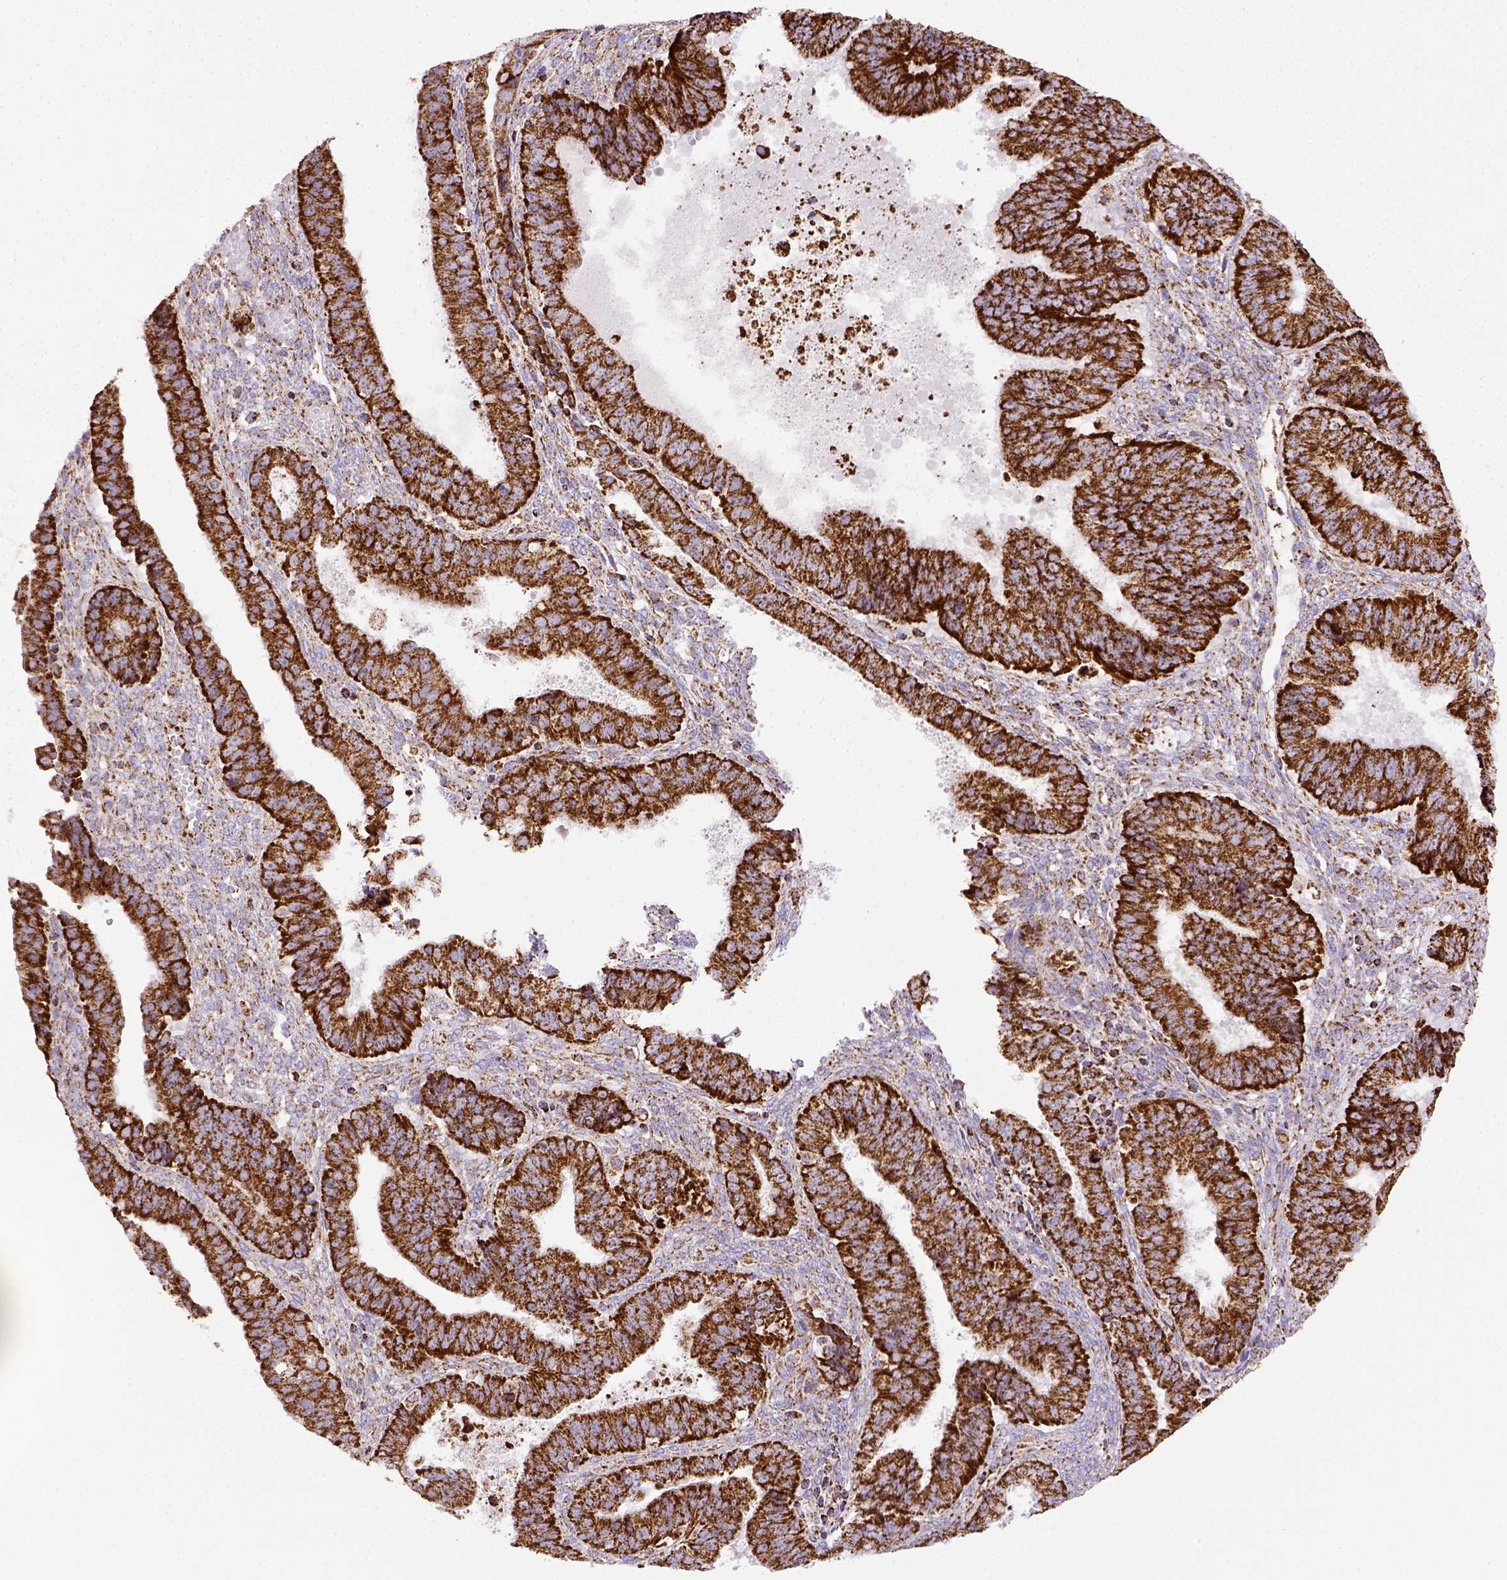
{"staining": {"intensity": "strong", "quantity": ">75%", "location": "cytoplasmic/membranous"}, "tissue": "ovarian cancer", "cell_type": "Tumor cells", "image_type": "cancer", "snomed": [{"axis": "morphology", "description": "Carcinoma, endometroid"}, {"axis": "topography", "description": "Ovary"}], "caption": "The image reveals staining of ovarian cancer, revealing strong cytoplasmic/membranous protein positivity (brown color) within tumor cells.", "gene": "MT-CO1", "patient": {"sex": "female", "age": 42}}